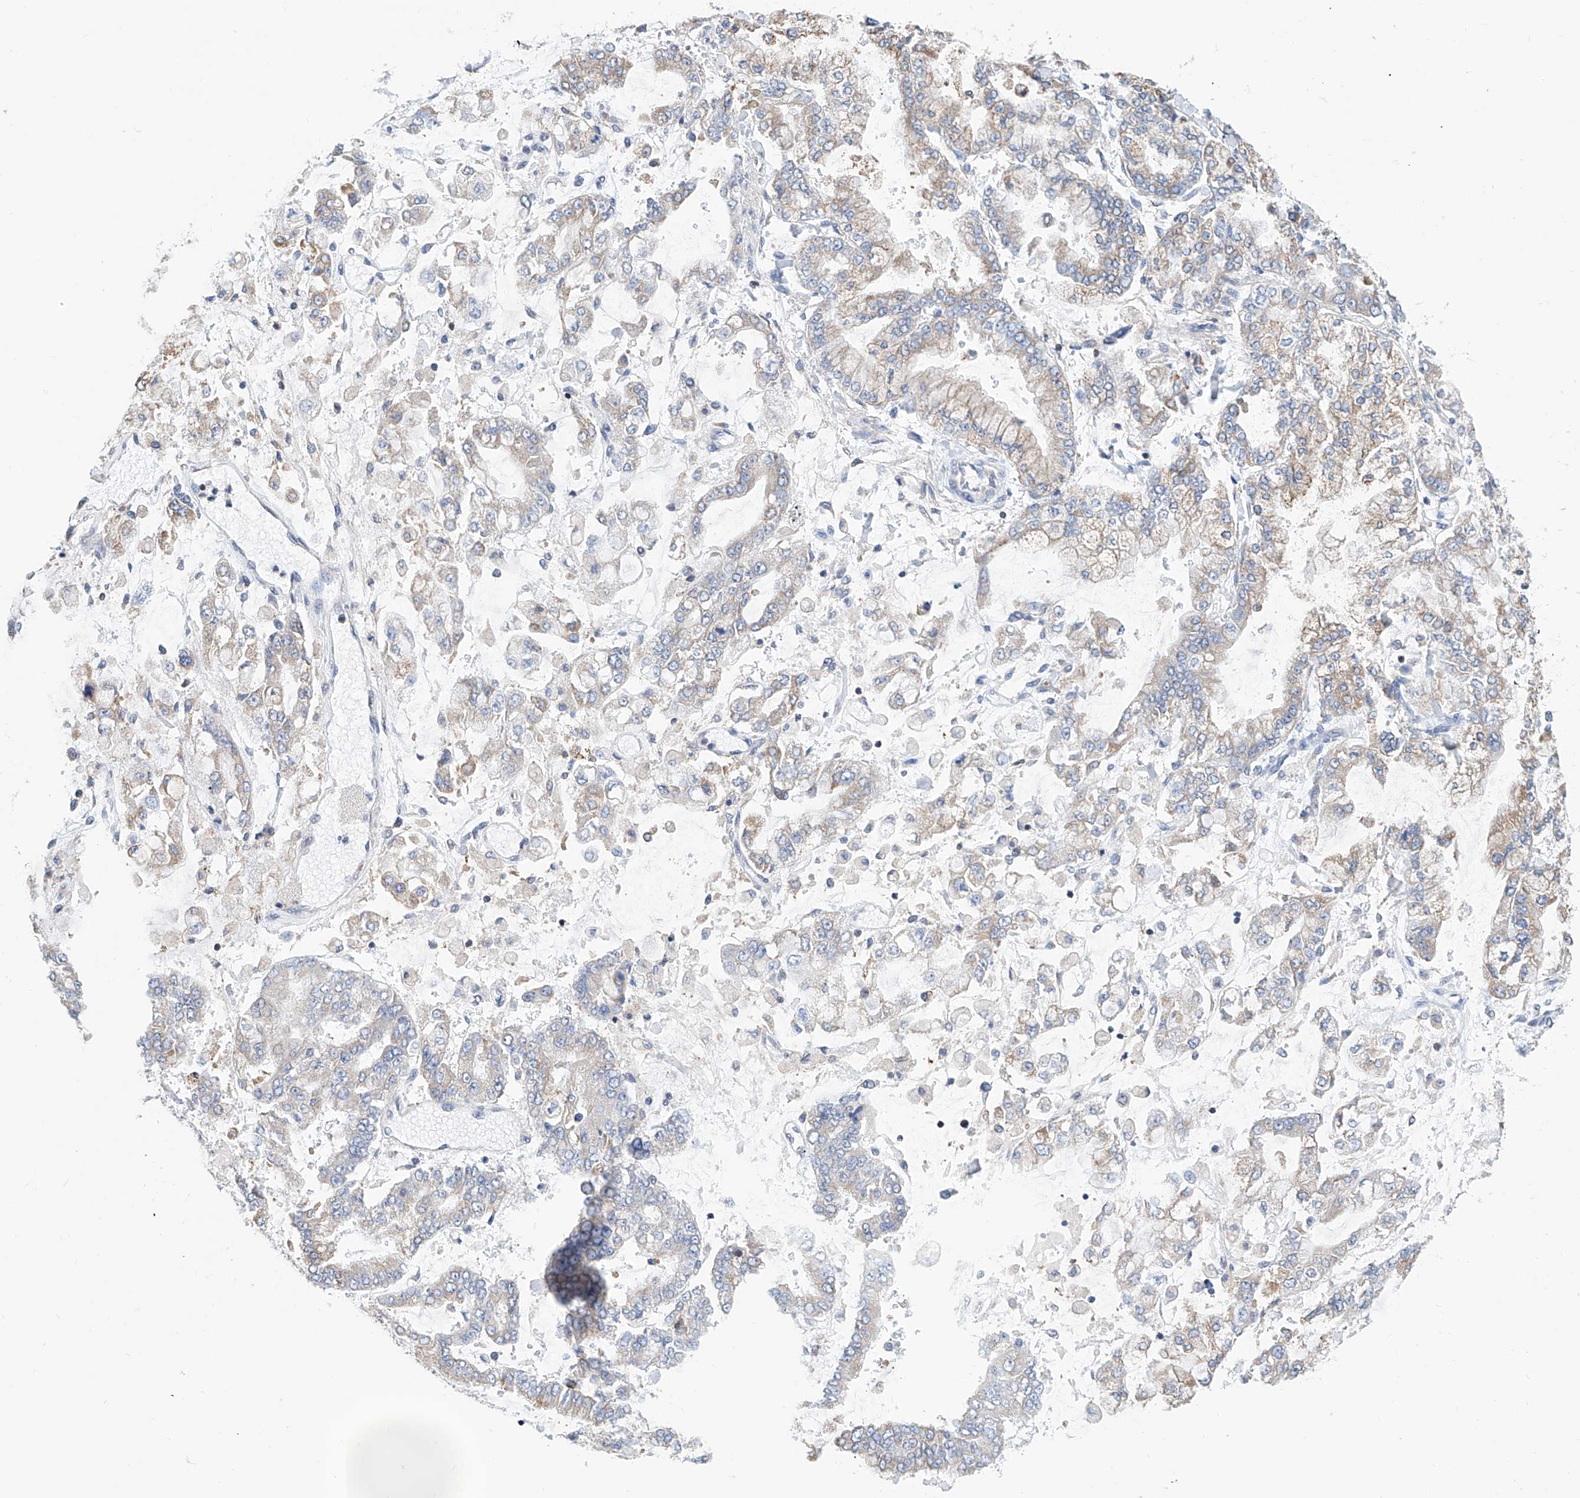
{"staining": {"intensity": "weak", "quantity": "<25%", "location": "cytoplasmic/membranous"}, "tissue": "stomach cancer", "cell_type": "Tumor cells", "image_type": "cancer", "snomed": [{"axis": "morphology", "description": "Normal tissue, NOS"}, {"axis": "morphology", "description": "Adenocarcinoma, NOS"}, {"axis": "topography", "description": "Stomach, upper"}, {"axis": "topography", "description": "Stomach"}], "caption": "High power microscopy photomicrograph of an immunohistochemistry (IHC) micrograph of stomach cancer (adenocarcinoma), revealing no significant positivity in tumor cells.", "gene": "MAD2L1", "patient": {"sex": "male", "age": 76}}